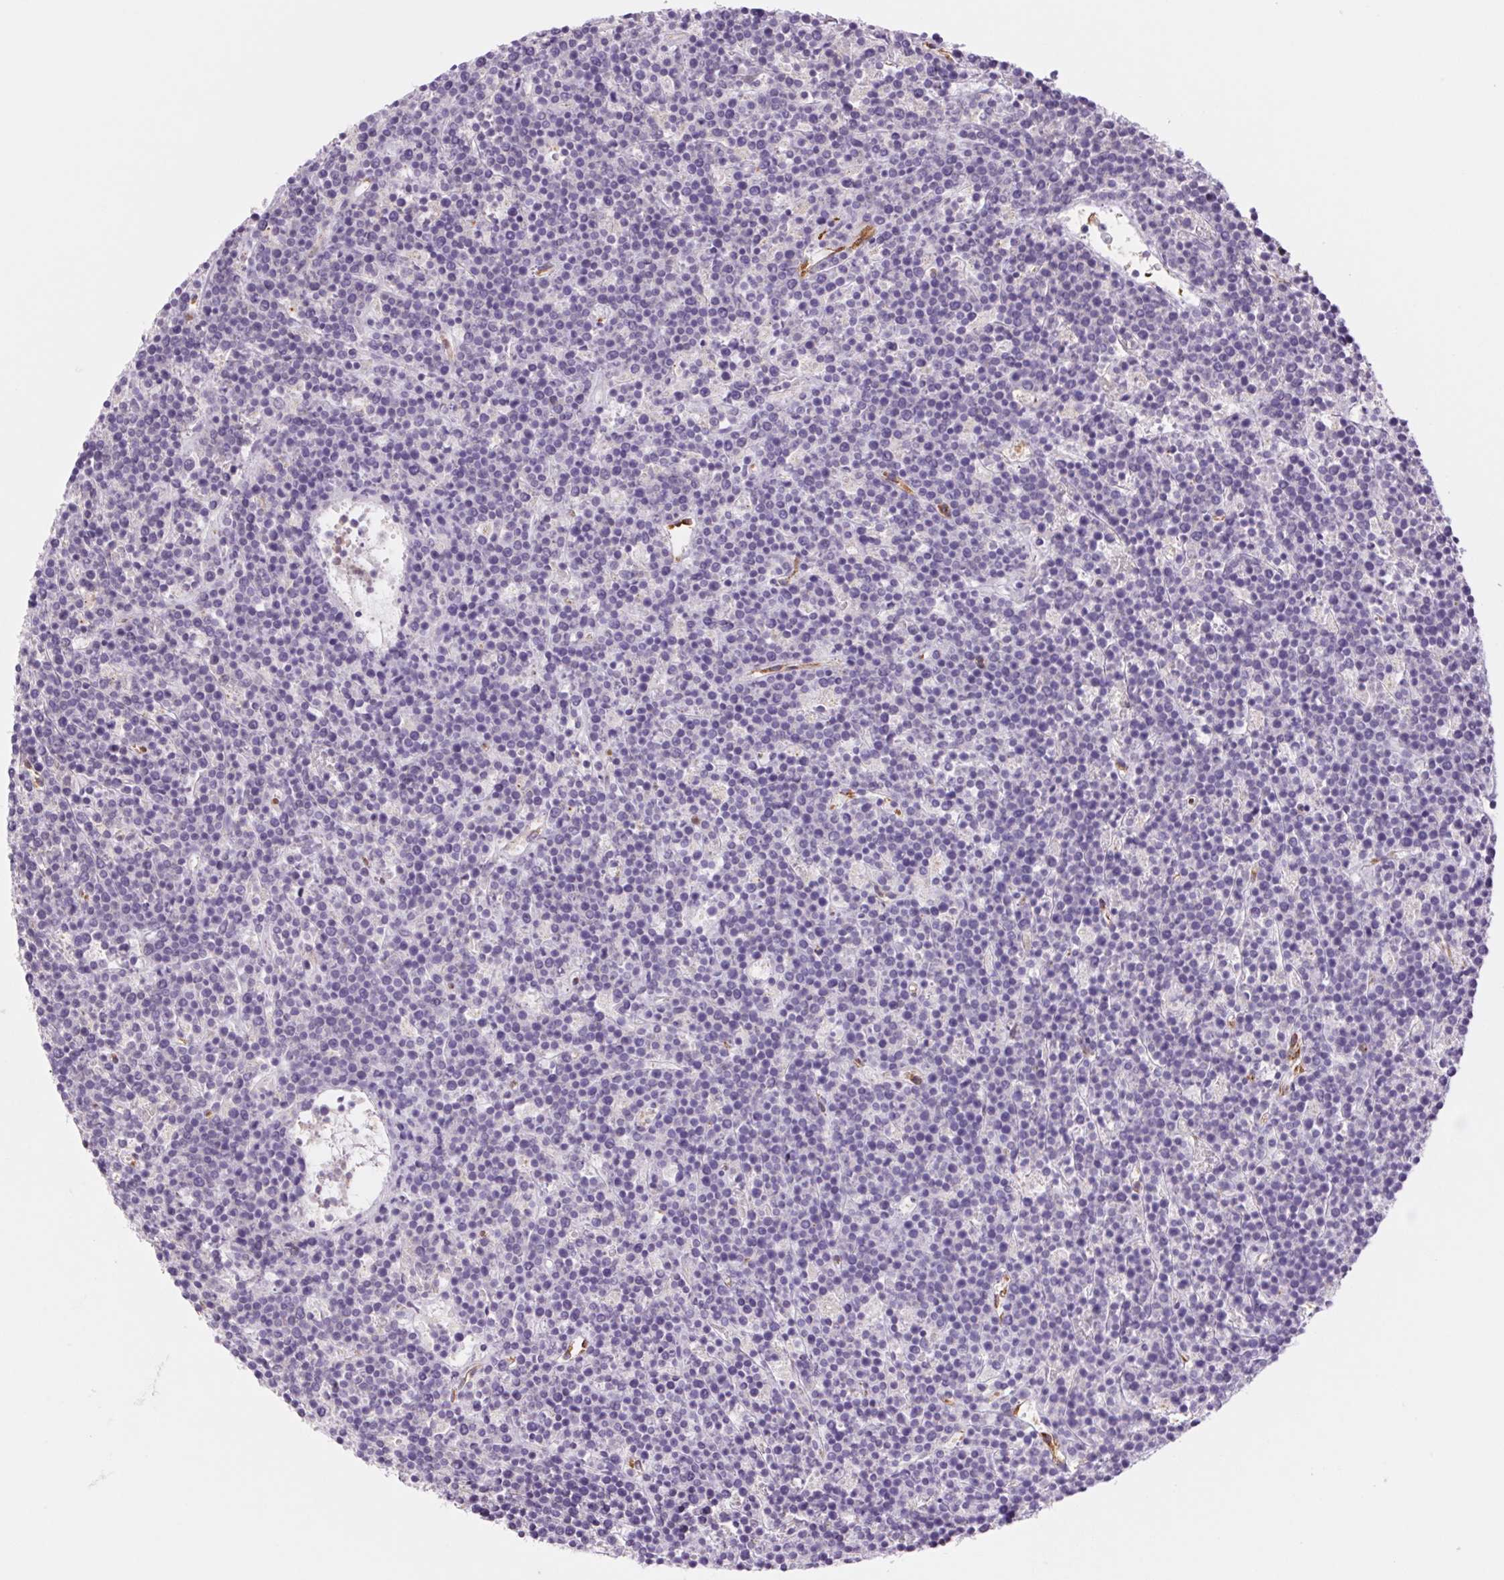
{"staining": {"intensity": "negative", "quantity": "none", "location": "none"}, "tissue": "lymphoma", "cell_type": "Tumor cells", "image_type": "cancer", "snomed": [{"axis": "morphology", "description": "Malignant lymphoma, non-Hodgkin's type, High grade"}, {"axis": "topography", "description": "Ovary"}], "caption": "Immunohistochemical staining of human malignant lymphoma, non-Hodgkin's type (high-grade) reveals no significant positivity in tumor cells.", "gene": "IGFL3", "patient": {"sex": "female", "age": 56}}